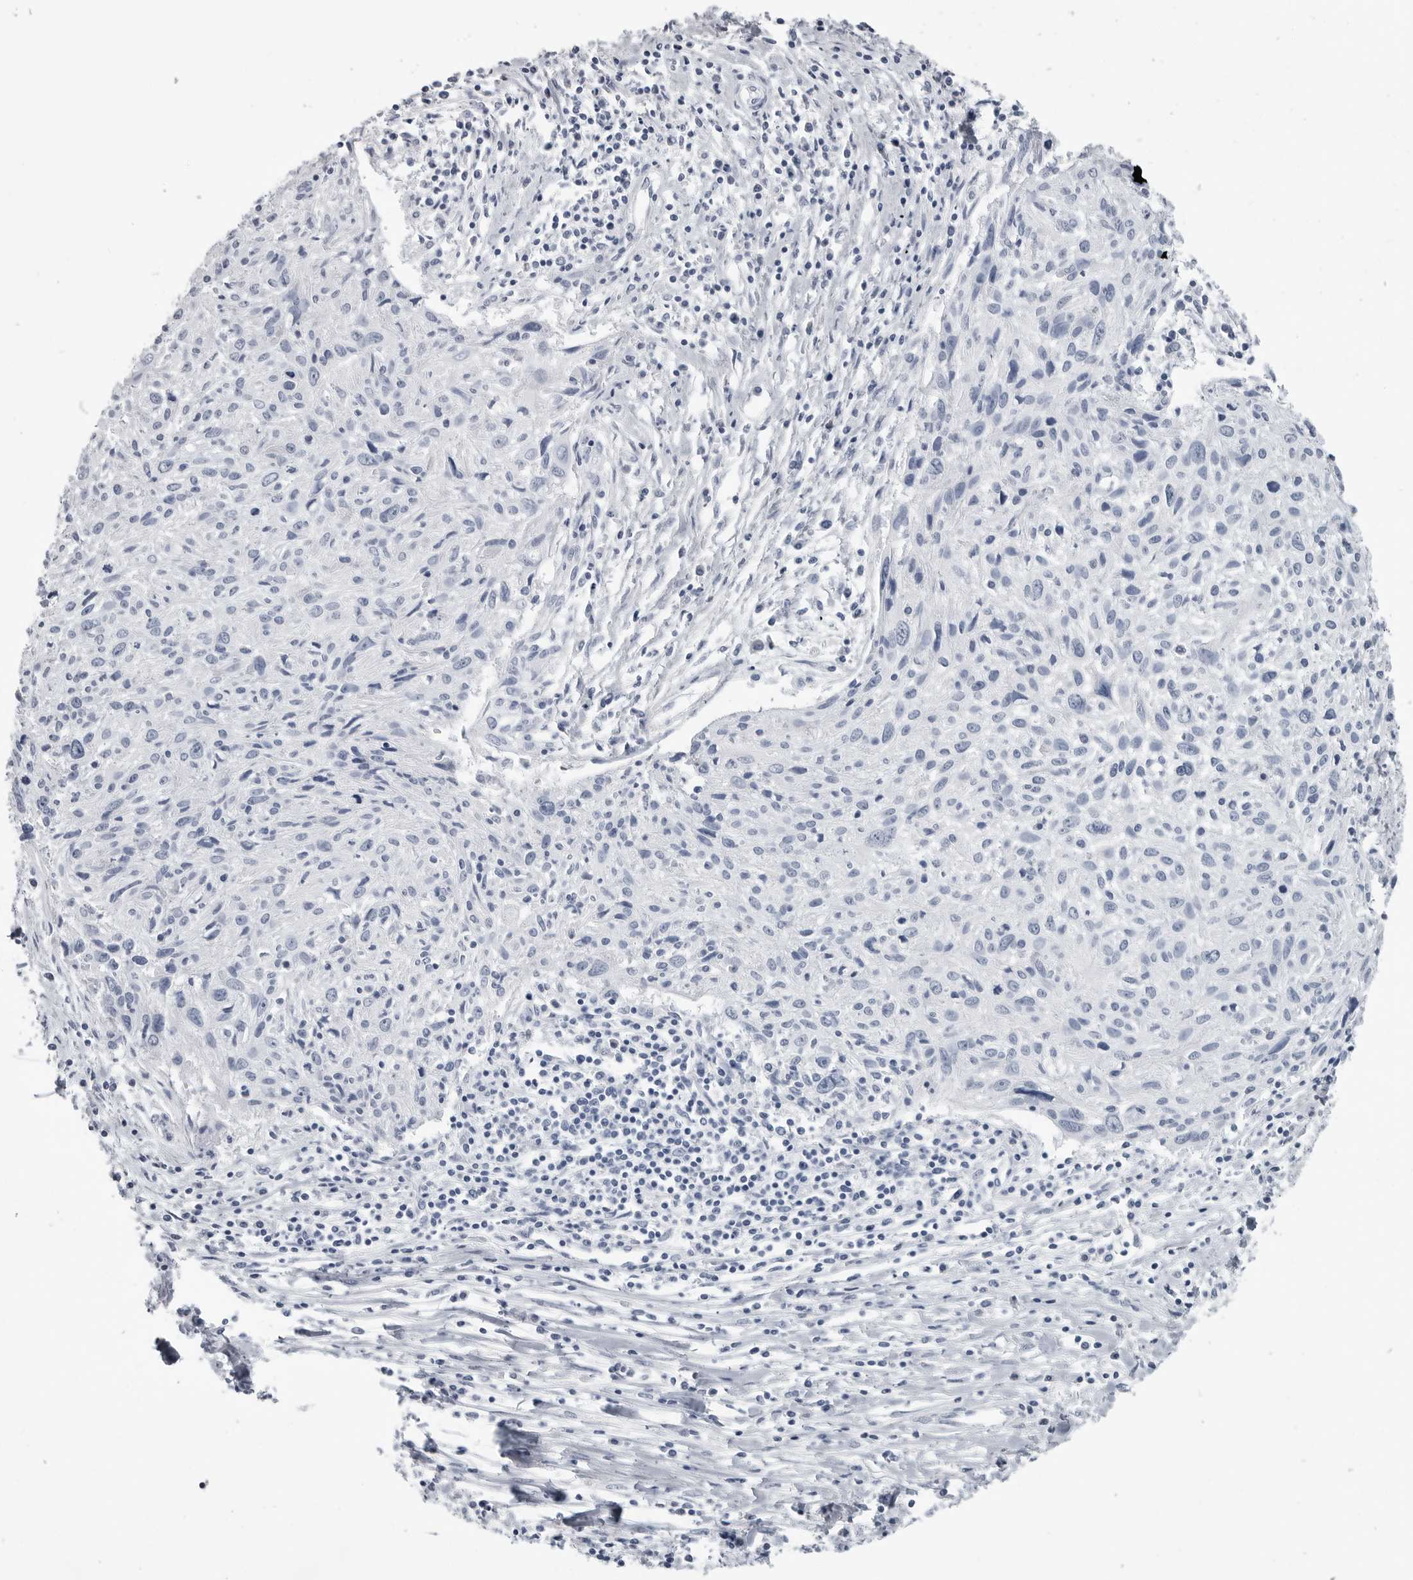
{"staining": {"intensity": "negative", "quantity": "none", "location": "none"}, "tissue": "cervical cancer", "cell_type": "Tumor cells", "image_type": "cancer", "snomed": [{"axis": "morphology", "description": "Squamous cell carcinoma, NOS"}, {"axis": "topography", "description": "Cervix"}], "caption": "The immunohistochemistry micrograph has no significant expression in tumor cells of squamous cell carcinoma (cervical) tissue.", "gene": "AMPD1", "patient": {"sex": "female", "age": 51}}